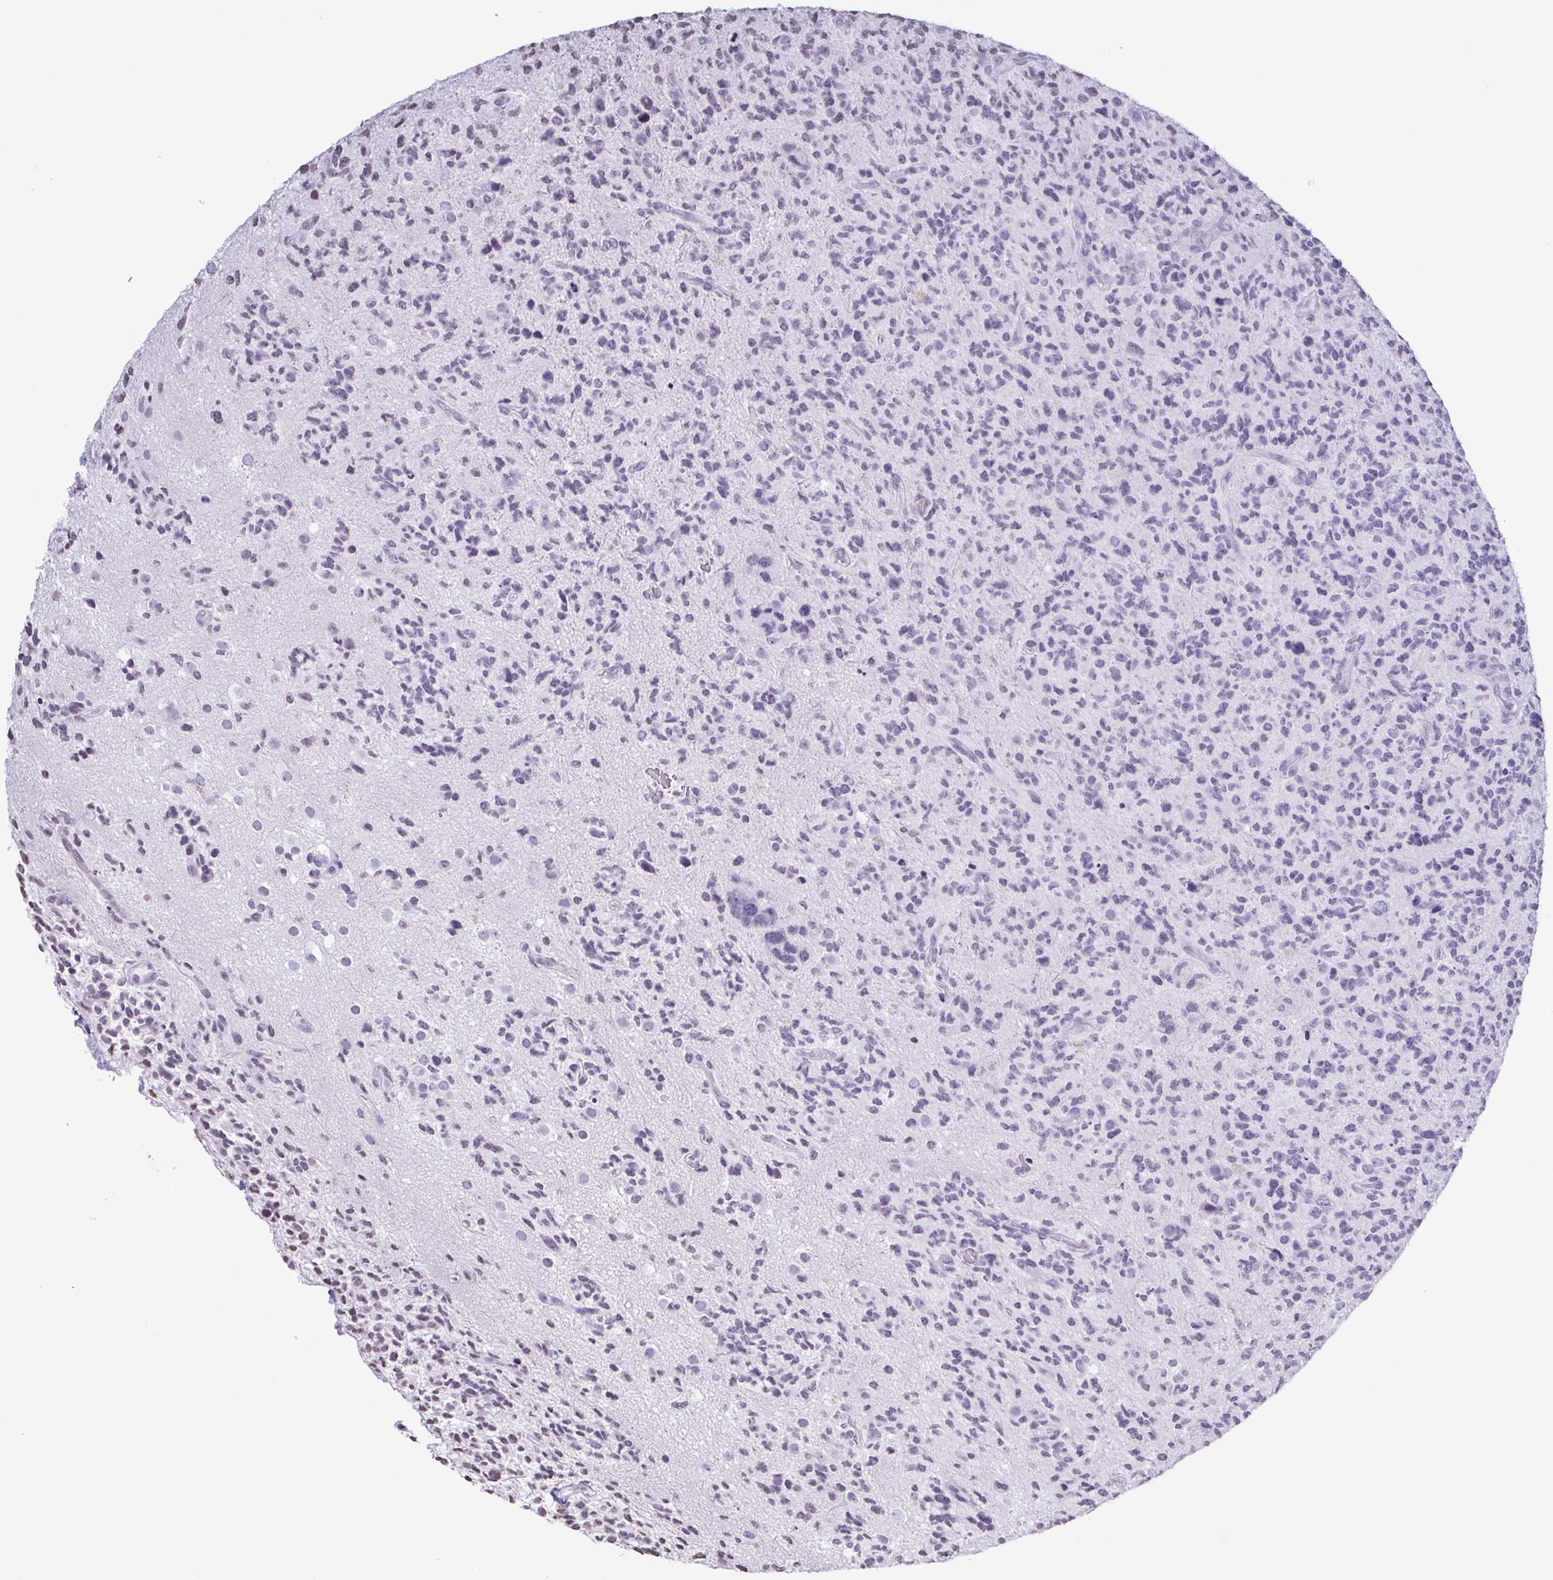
{"staining": {"intensity": "negative", "quantity": "none", "location": "none"}, "tissue": "glioma", "cell_type": "Tumor cells", "image_type": "cancer", "snomed": [{"axis": "morphology", "description": "Glioma, malignant, High grade"}, {"axis": "topography", "description": "Brain"}], "caption": "There is no significant staining in tumor cells of malignant high-grade glioma.", "gene": "VCY1B", "patient": {"sex": "female", "age": 71}}